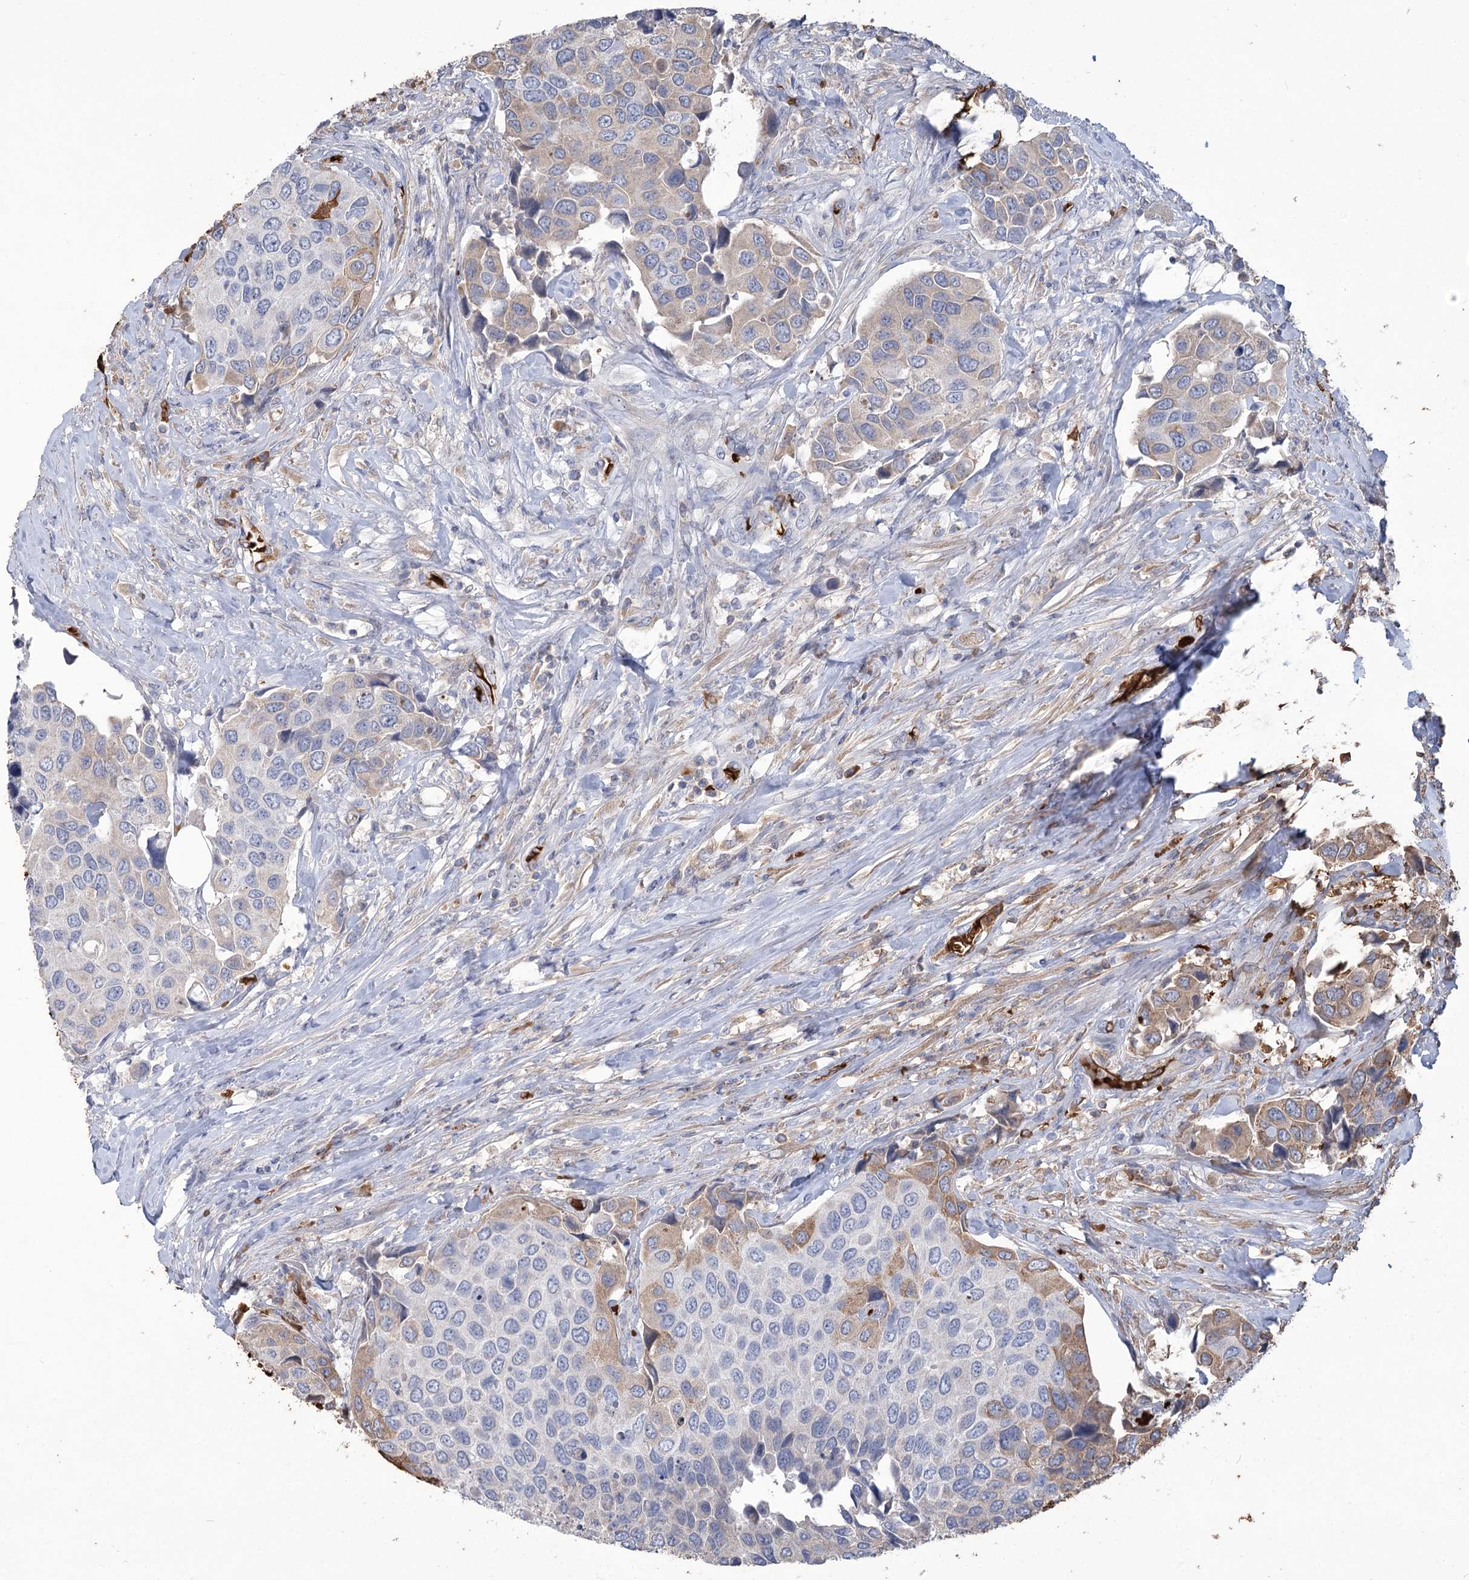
{"staining": {"intensity": "weak", "quantity": "<25%", "location": "cytoplasmic/membranous"}, "tissue": "urothelial cancer", "cell_type": "Tumor cells", "image_type": "cancer", "snomed": [{"axis": "morphology", "description": "Urothelial carcinoma, High grade"}, {"axis": "topography", "description": "Urinary bladder"}], "caption": "Protein analysis of high-grade urothelial carcinoma exhibits no significant positivity in tumor cells.", "gene": "HBA1", "patient": {"sex": "male", "age": 74}}